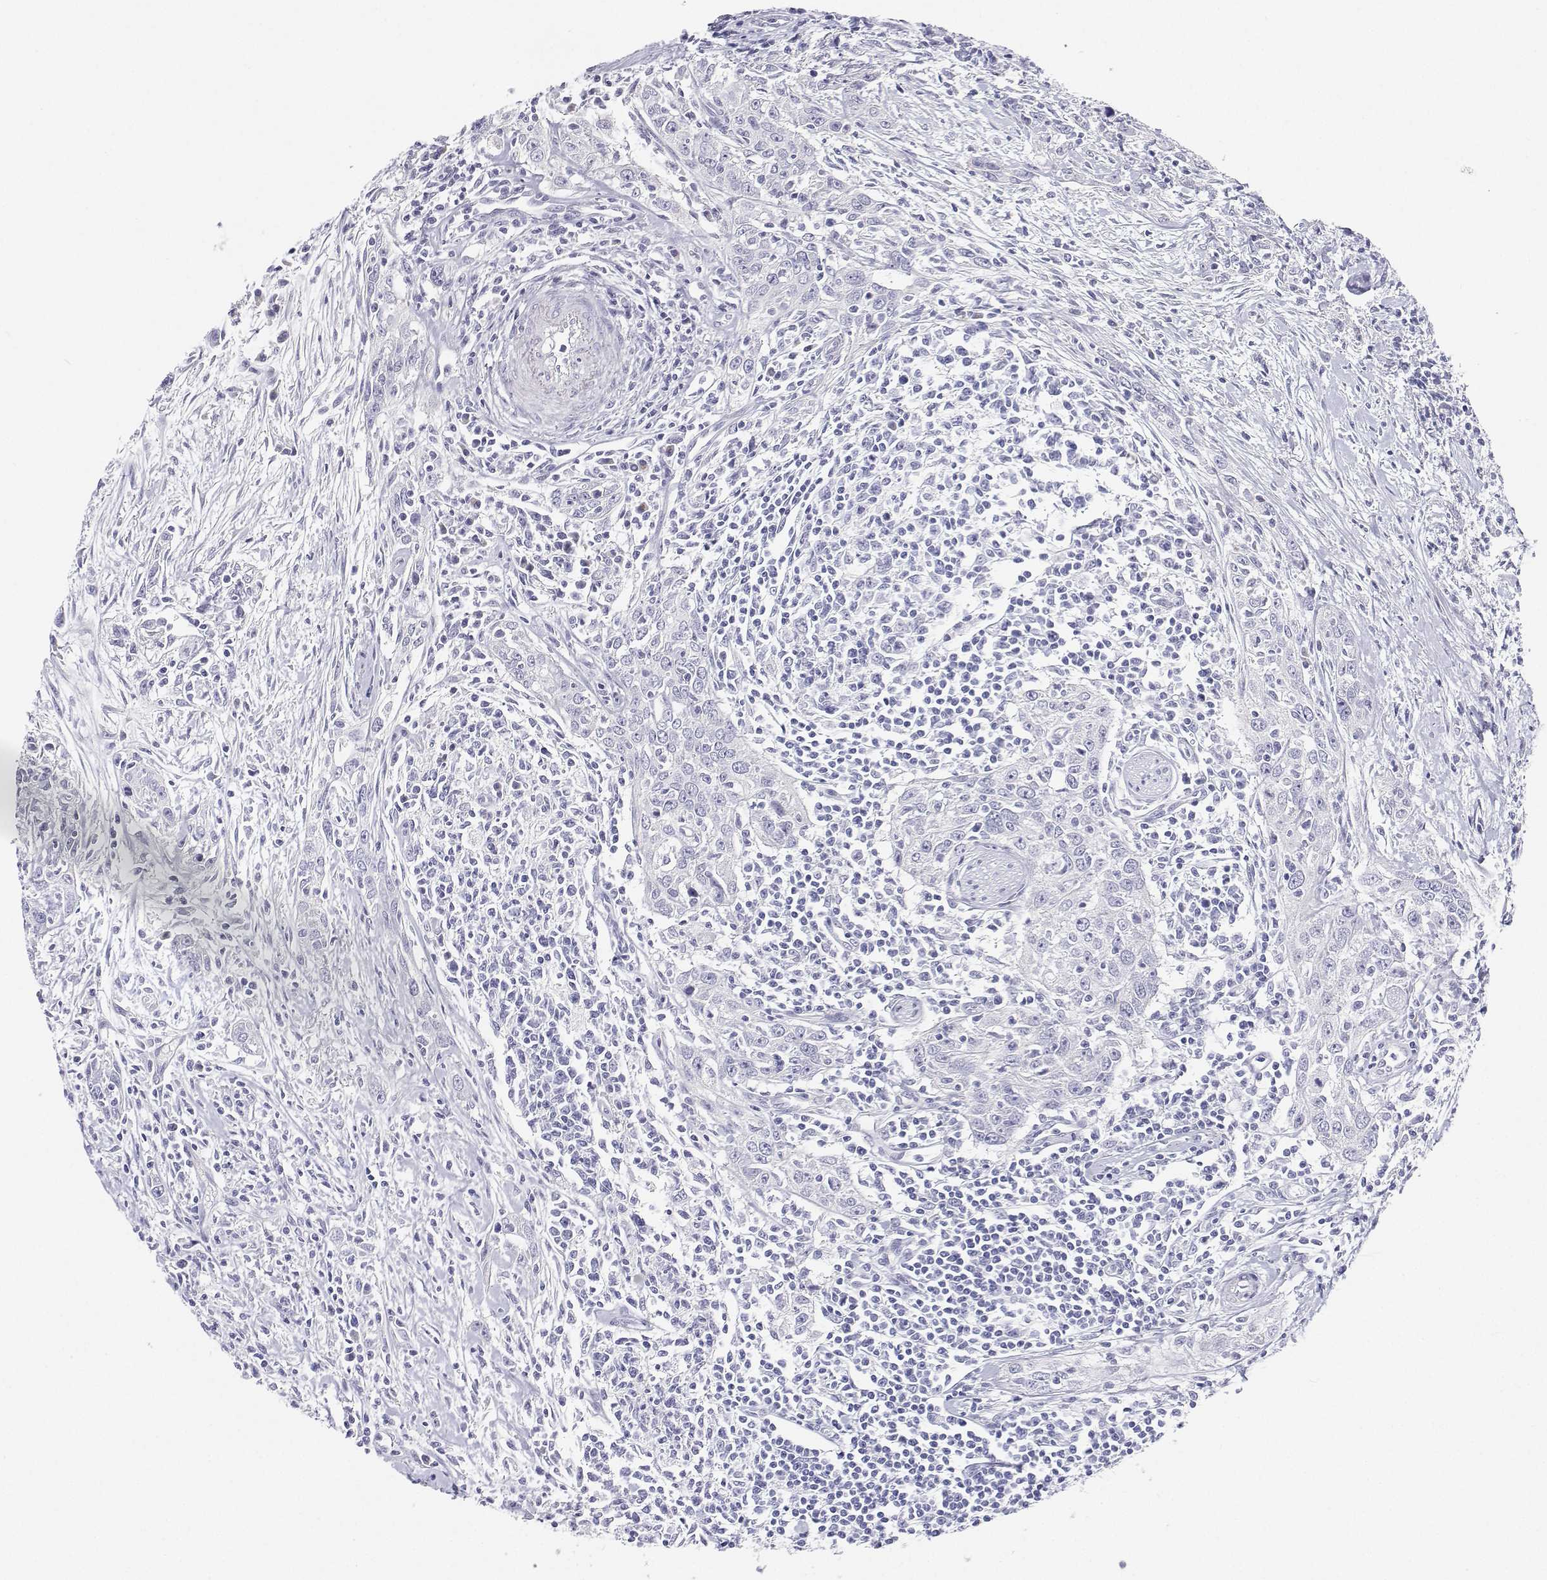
{"staining": {"intensity": "negative", "quantity": "none", "location": "none"}, "tissue": "urothelial cancer", "cell_type": "Tumor cells", "image_type": "cancer", "snomed": [{"axis": "morphology", "description": "Urothelial carcinoma, High grade"}, {"axis": "topography", "description": "Urinary bladder"}], "caption": "This image is of urothelial cancer stained with immunohistochemistry (IHC) to label a protein in brown with the nuclei are counter-stained blue. There is no positivity in tumor cells. Nuclei are stained in blue.", "gene": "BHMT", "patient": {"sex": "male", "age": 83}}